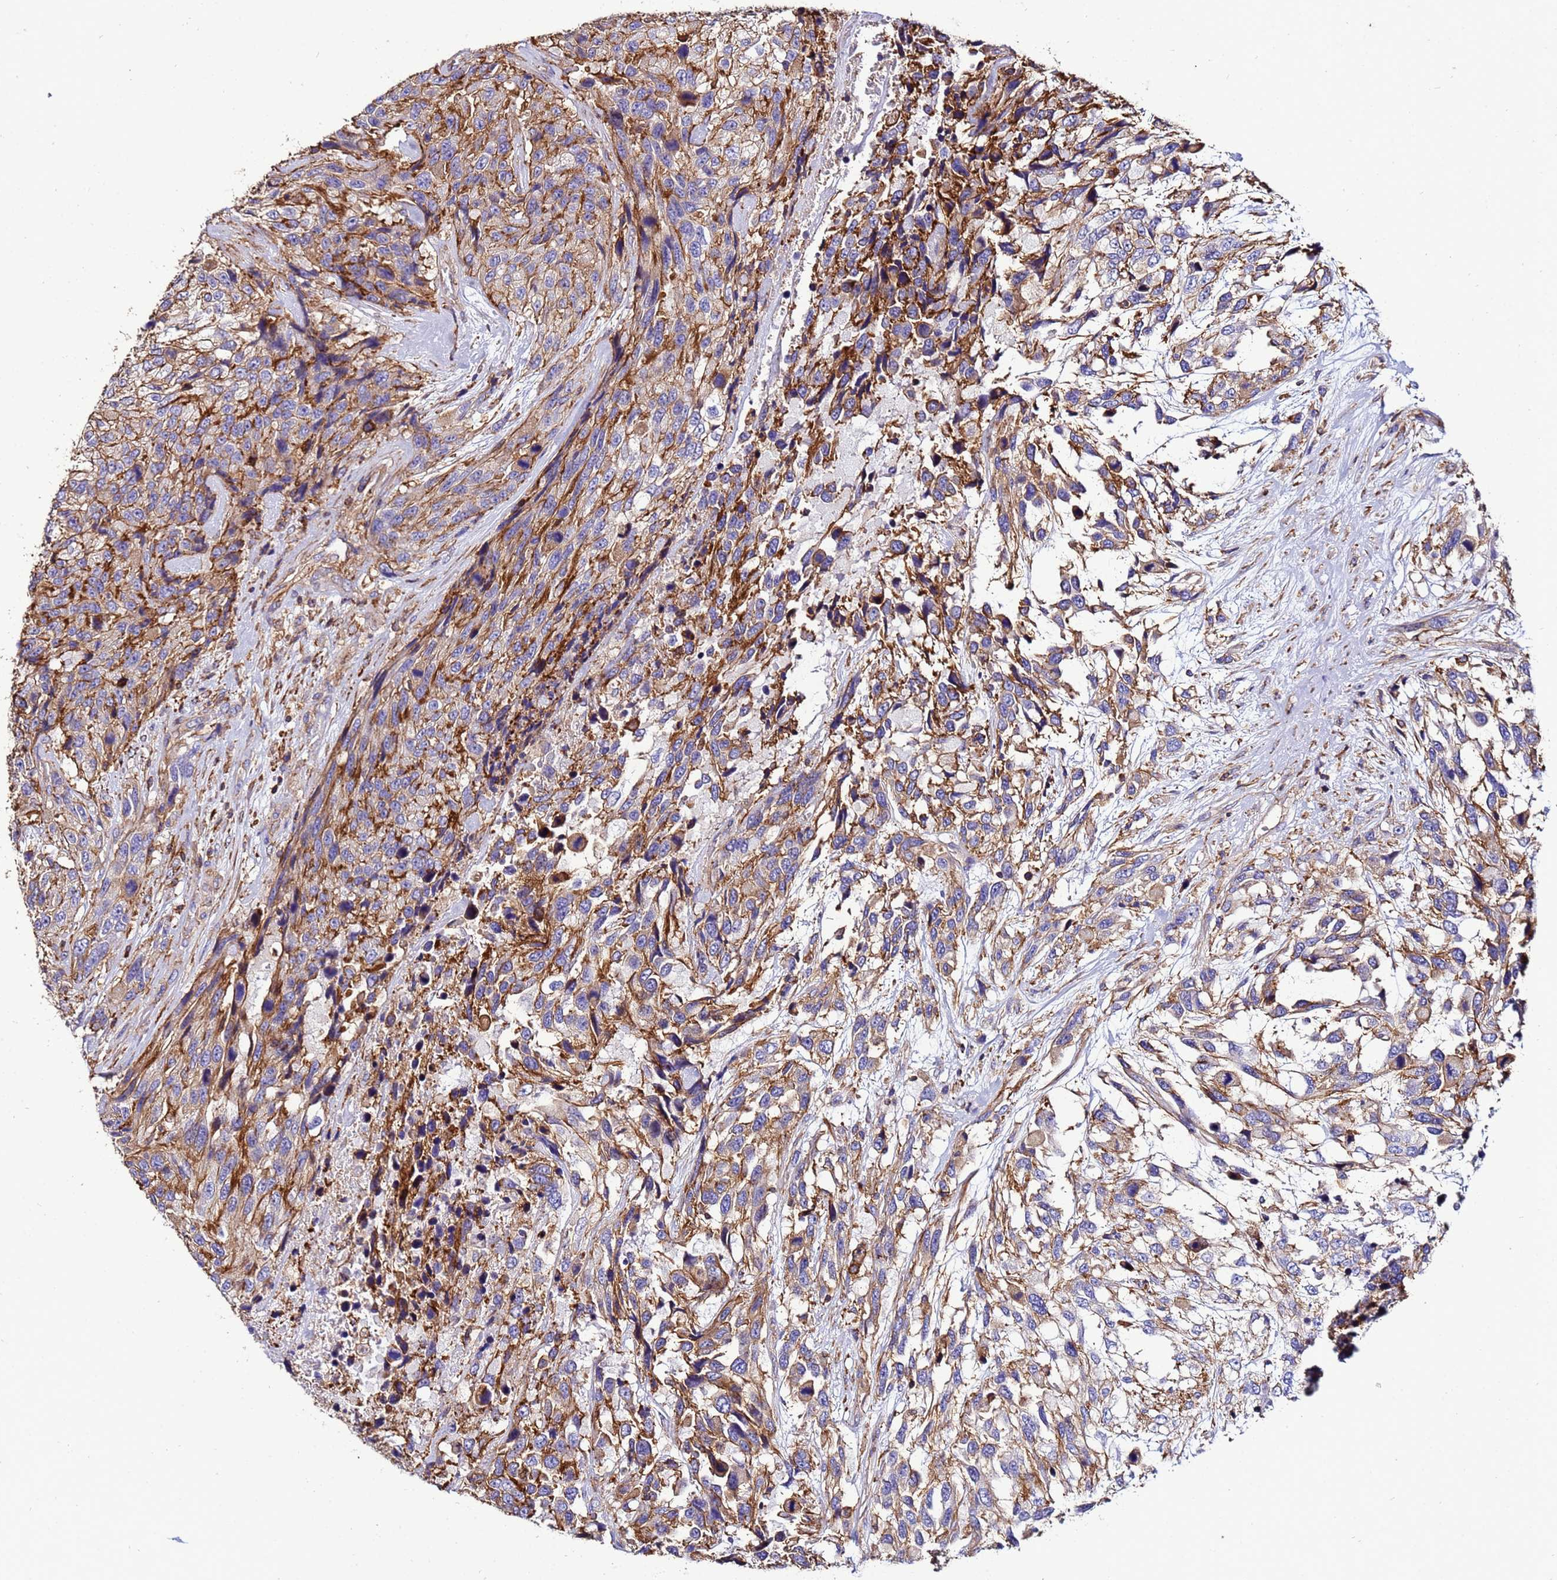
{"staining": {"intensity": "moderate", "quantity": "25%-75%", "location": "cytoplasmic/membranous"}, "tissue": "urothelial cancer", "cell_type": "Tumor cells", "image_type": "cancer", "snomed": [{"axis": "morphology", "description": "Urothelial carcinoma, High grade"}, {"axis": "topography", "description": "Urinary bladder"}], "caption": "Urothelial carcinoma (high-grade) tissue exhibits moderate cytoplasmic/membranous staining in about 25%-75% of tumor cells (brown staining indicates protein expression, while blue staining denotes nuclei).", "gene": "ACTB", "patient": {"sex": "female", "age": 70}}